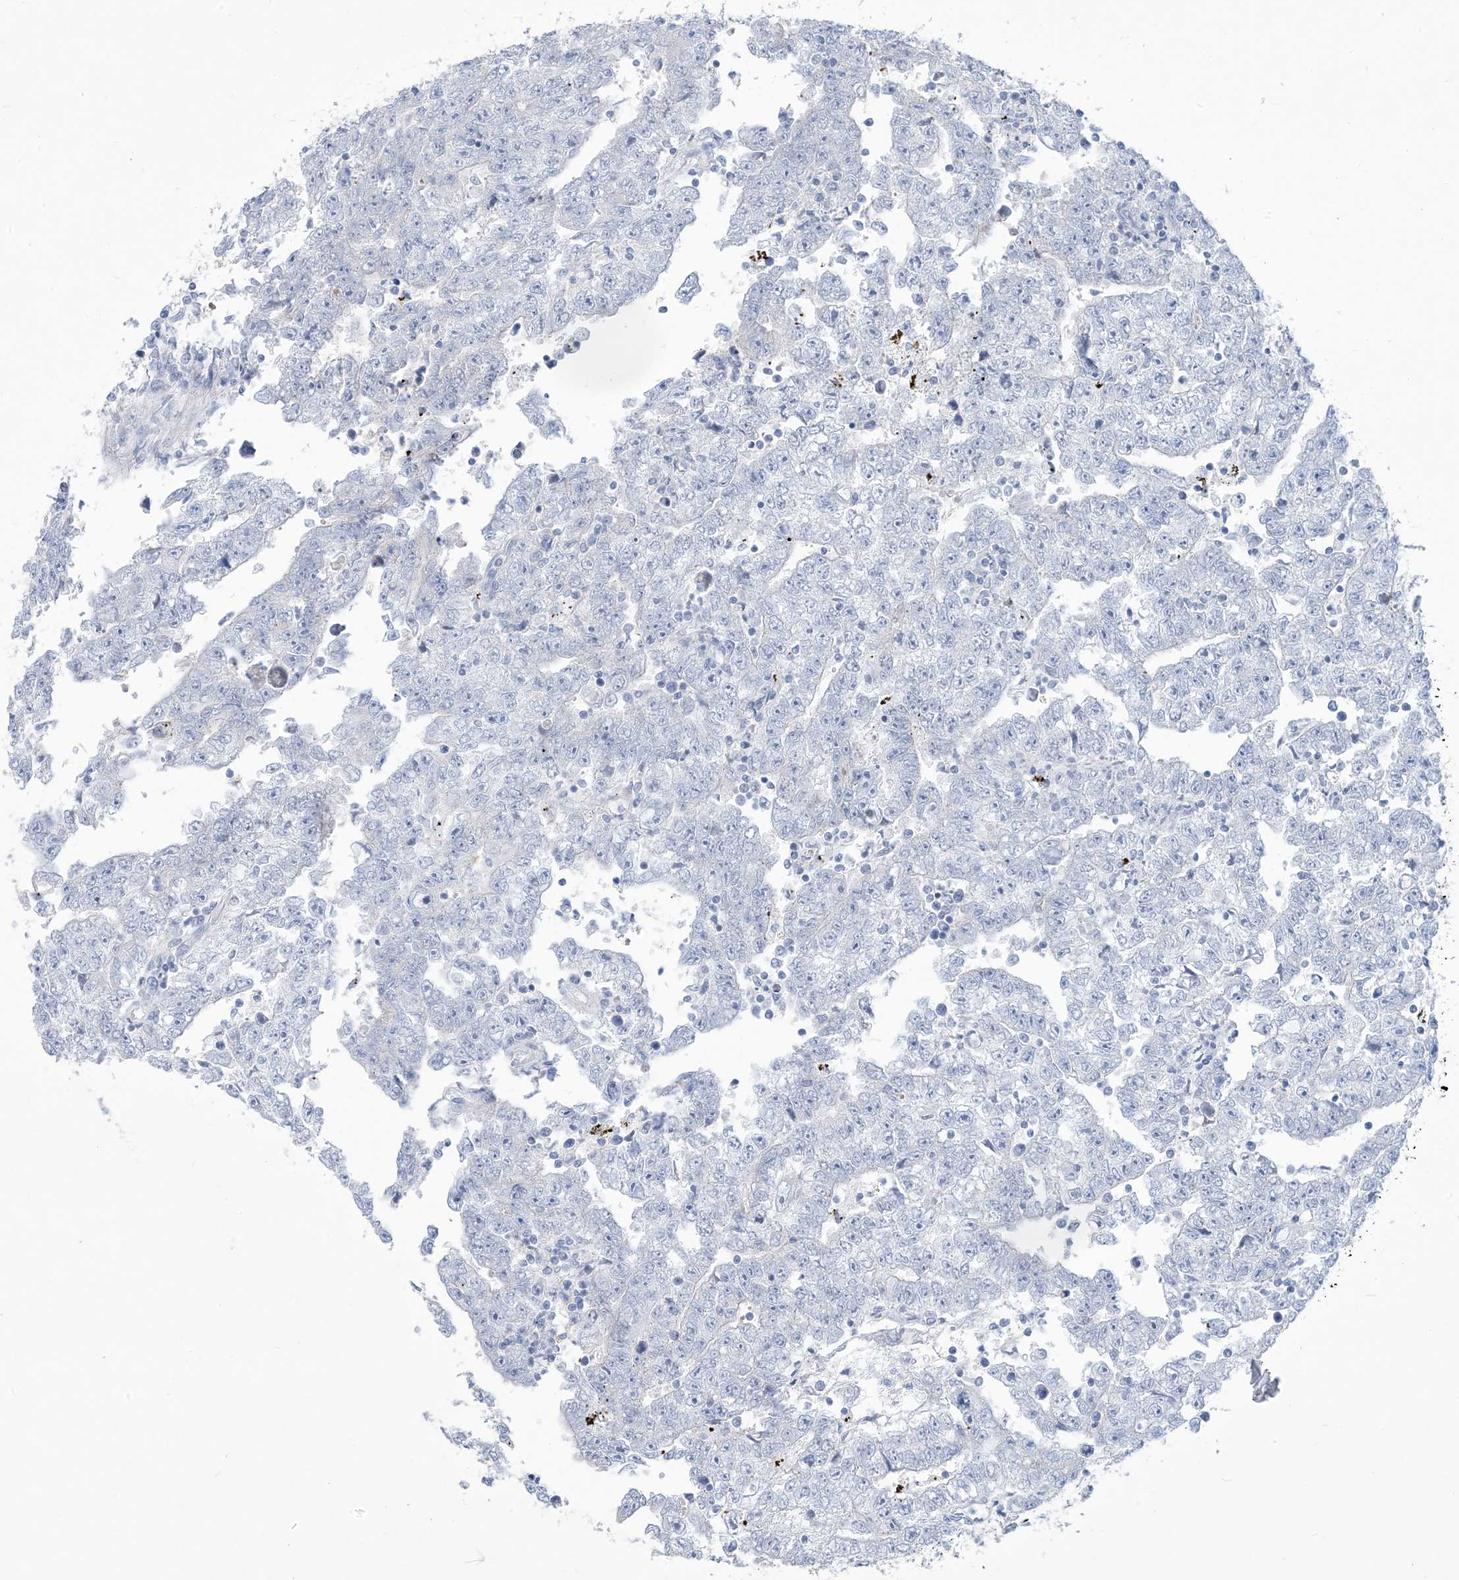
{"staining": {"intensity": "negative", "quantity": "none", "location": "none"}, "tissue": "testis cancer", "cell_type": "Tumor cells", "image_type": "cancer", "snomed": [{"axis": "morphology", "description": "Carcinoma, Embryonal, NOS"}, {"axis": "topography", "description": "Testis"}], "caption": "Tumor cells are negative for protein expression in human testis embryonal carcinoma. (Brightfield microscopy of DAB IHC at high magnification).", "gene": "MOXD1", "patient": {"sex": "male", "age": 25}}